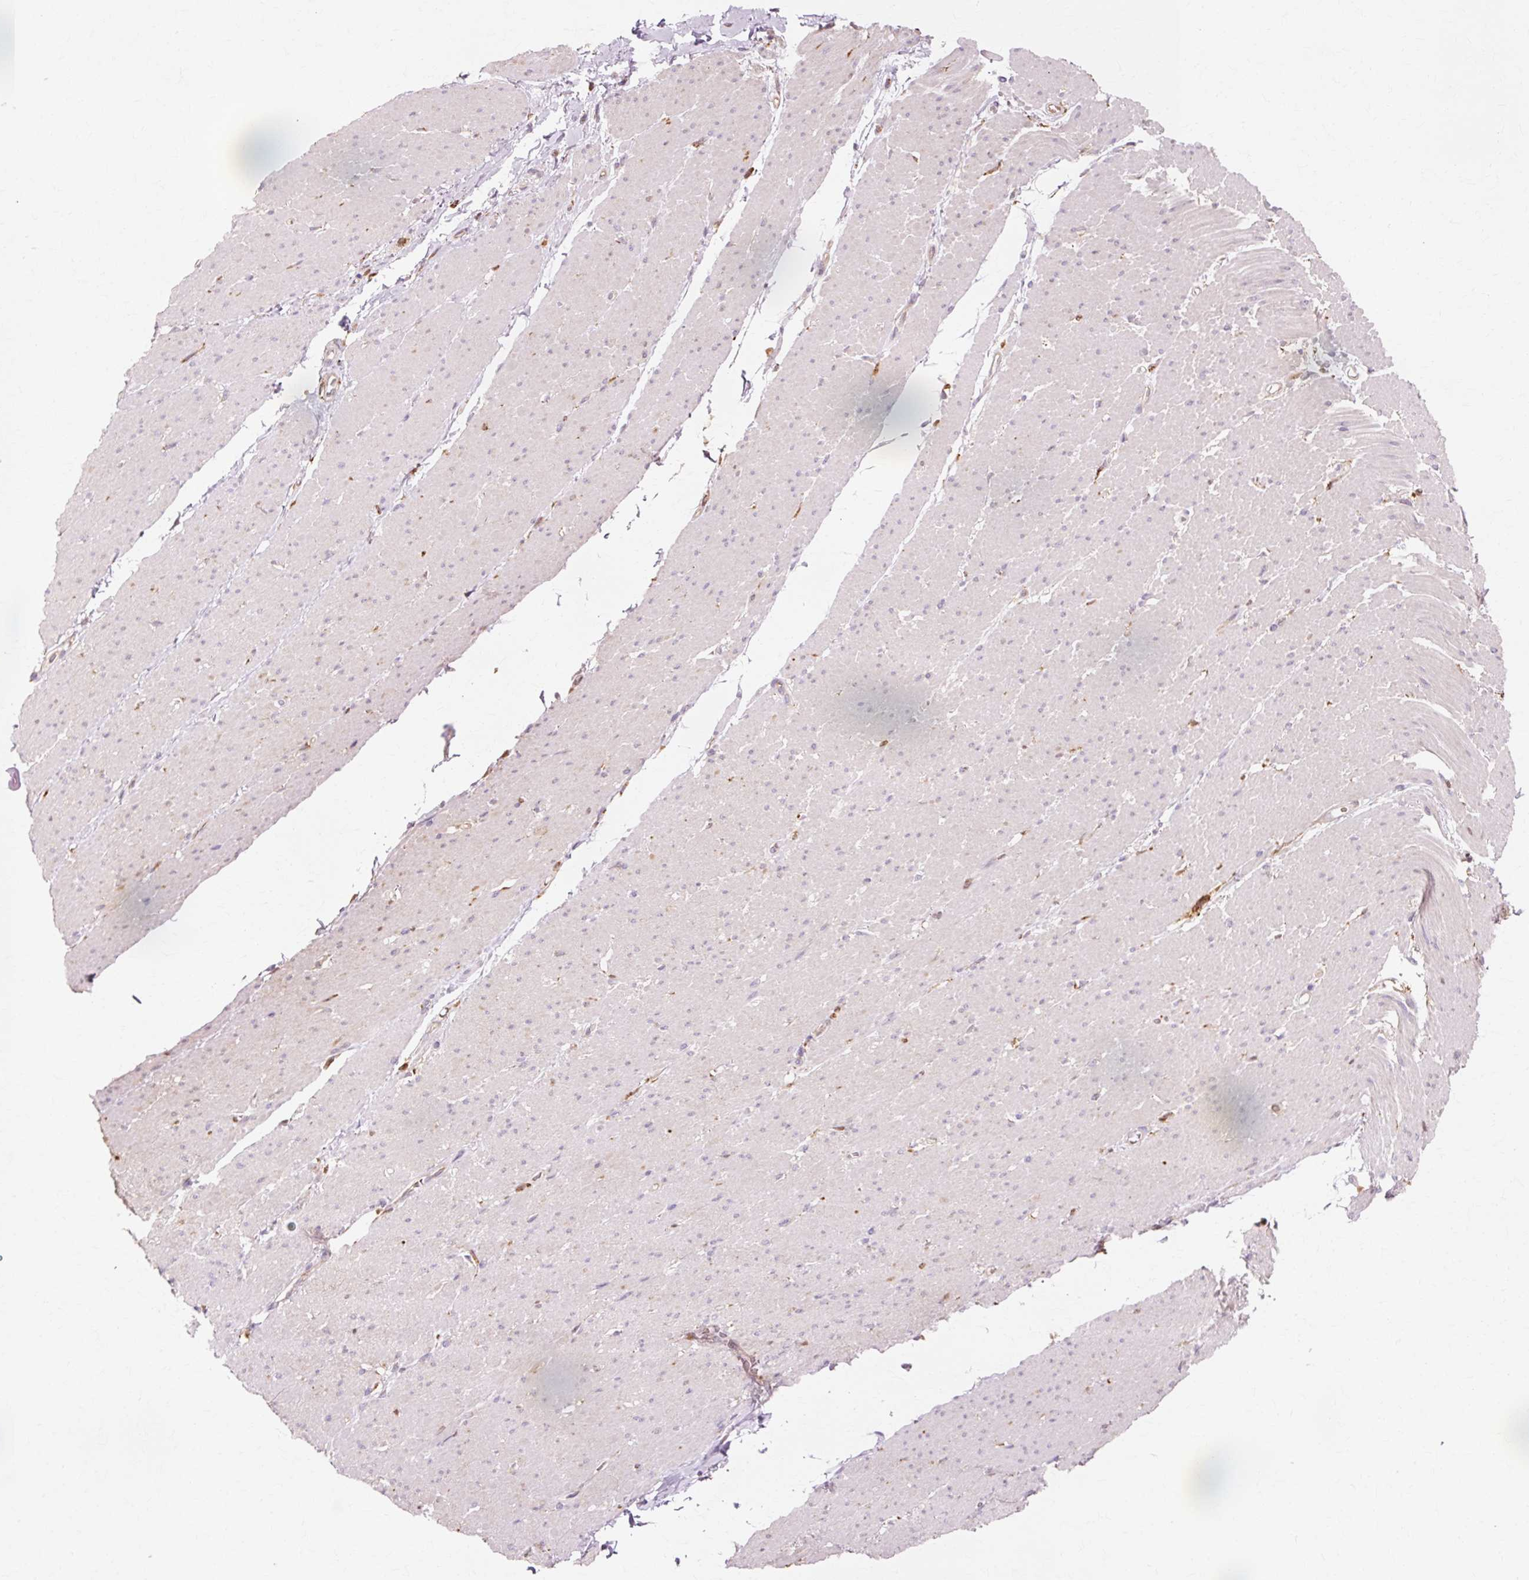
{"staining": {"intensity": "negative", "quantity": "none", "location": "none"}, "tissue": "smooth muscle", "cell_type": "Smooth muscle cells", "image_type": "normal", "snomed": [{"axis": "morphology", "description": "Normal tissue, NOS"}, {"axis": "topography", "description": "Smooth muscle"}, {"axis": "topography", "description": "Rectum"}], "caption": "The image shows no significant staining in smooth muscle cells of smooth muscle.", "gene": "GPX1", "patient": {"sex": "male", "age": 53}}